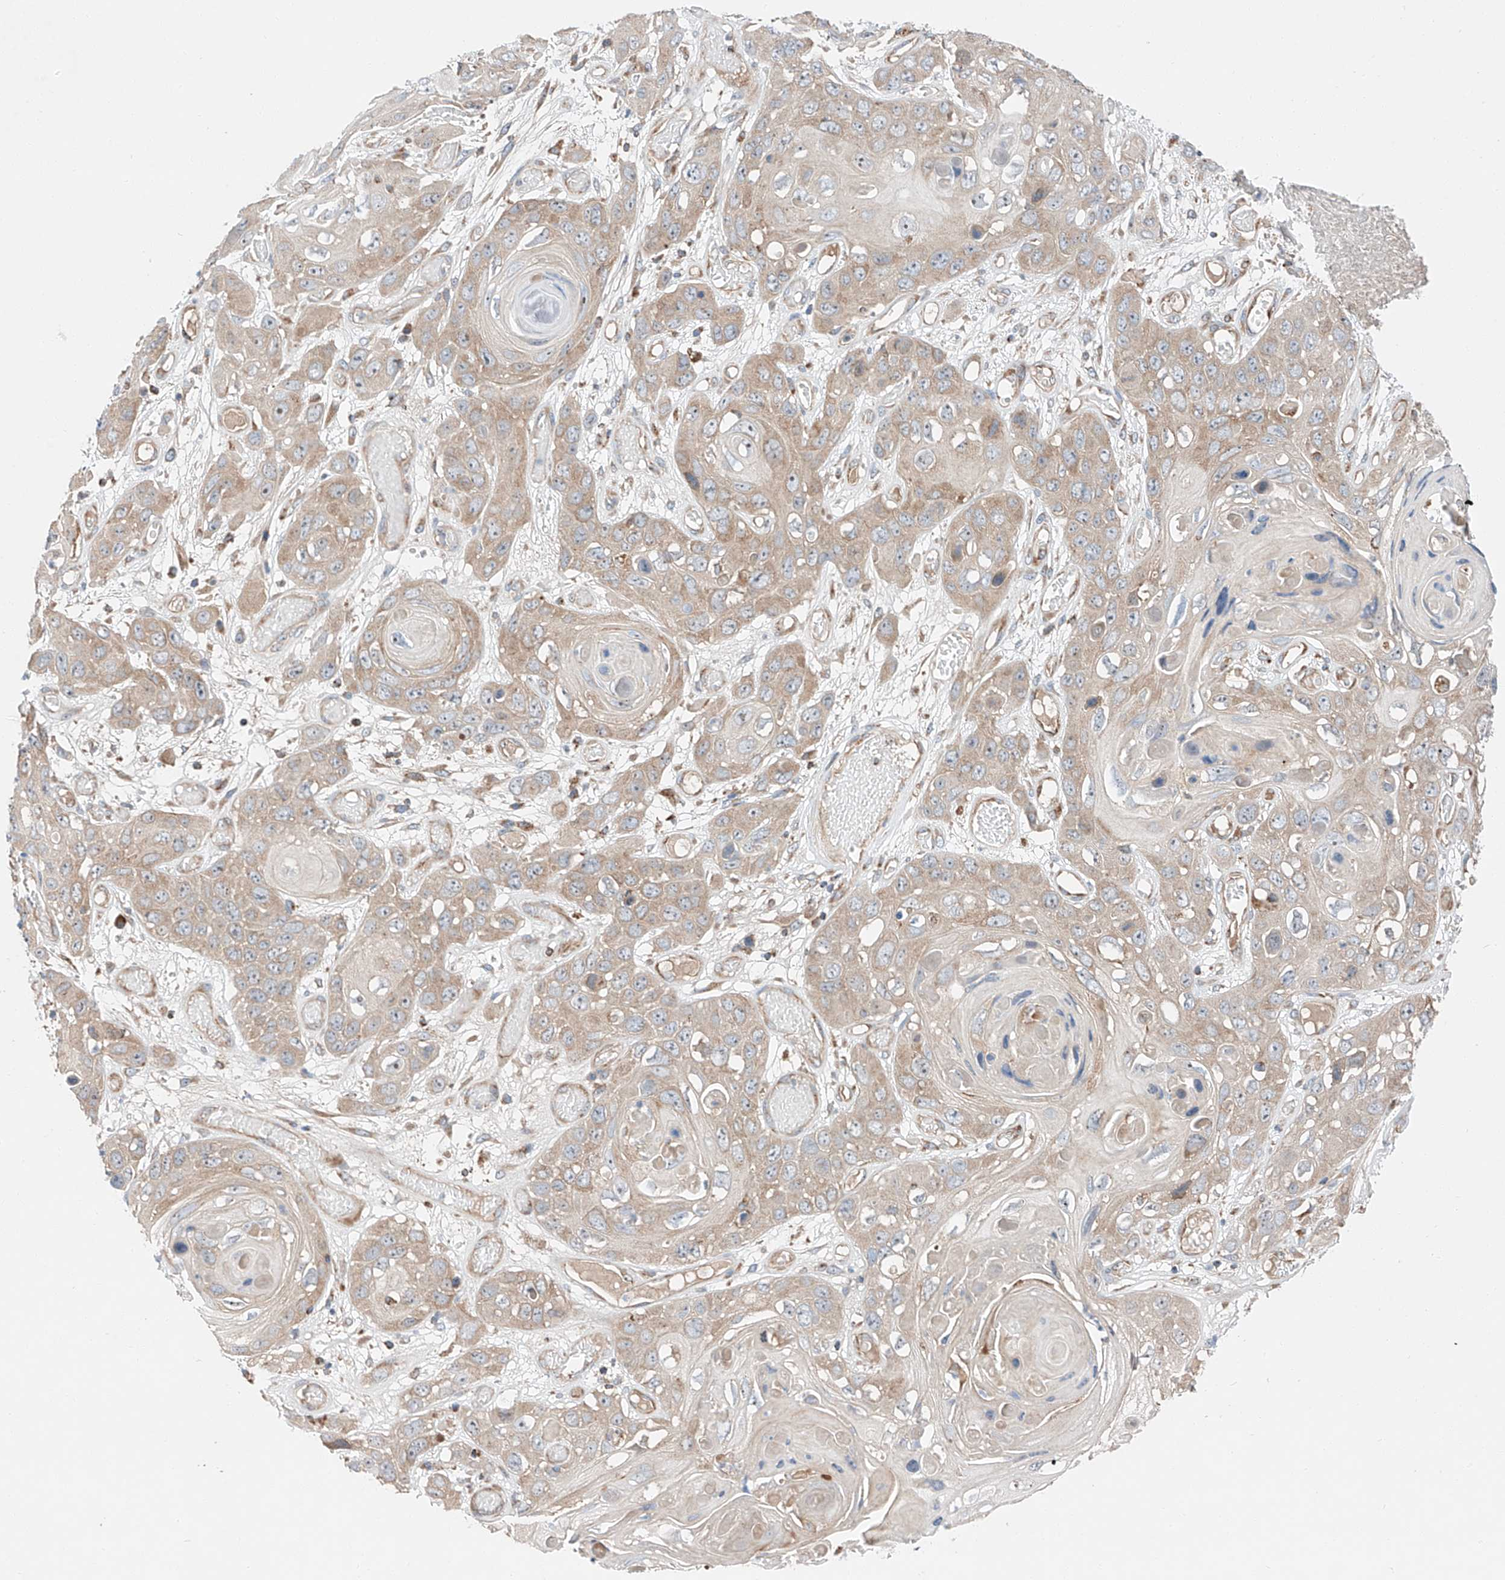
{"staining": {"intensity": "weak", "quantity": "25%-75%", "location": "cytoplasmic/membranous"}, "tissue": "skin cancer", "cell_type": "Tumor cells", "image_type": "cancer", "snomed": [{"axis": "morphology", "description": "Squamous cell carcinoma, NOS"}, {"axis": "topography", "description": "Skin"}], "caption": "There is low levels of weak cytoplasmic/membranous expression in tumor cells of skin squamous cell carcinoma, as demonstrated by immunohistochemical staining (brown color).", "gene": "RUSC1", "patient": {"sex": "male", "age": 55}}